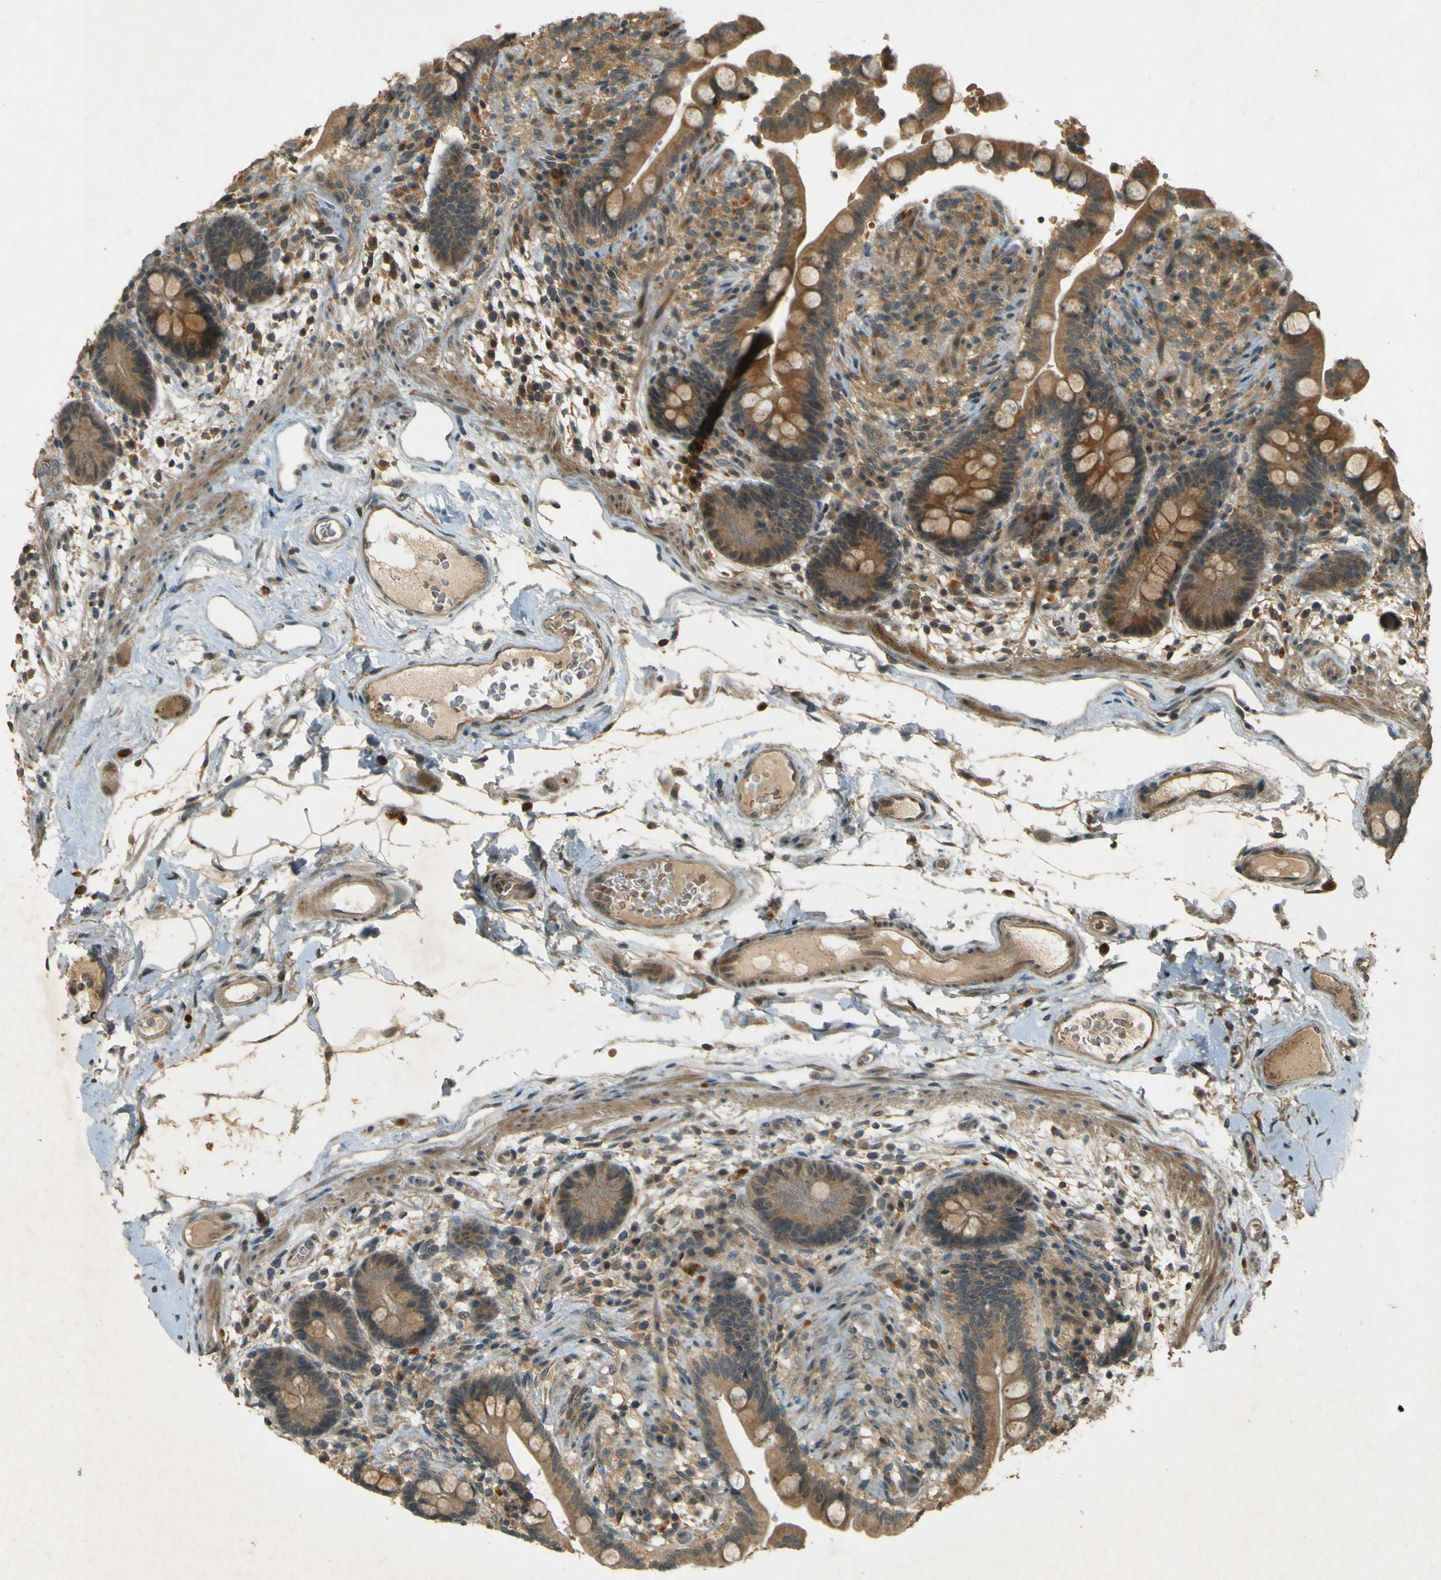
{"staining": {"intensity": "moderate", "quantity": ">75%", "location": "cytoplasmic/membranous"}, "tissue": "colon", "cell_type": "Endothelial cells", "image_type": "normal", "snomed": [{"axis": "morphology", "description": "Normal tissue, NOS"}, {"axis": "topography", "description": "Colon"}], "caption": "Immunohistochemical staining of benign human colon reveals >75% levels of moderate cytoplasmic/membranous protein staining in about >75% of endothelial cells. Using DAB (3,3'-diaminobenzidine) (brown) and hematoxylin (blue) stains, captured at high magnification using brightfield microscopy.", "gene": "MPDZ", "patient": {"sex": "male", "age": 73}}